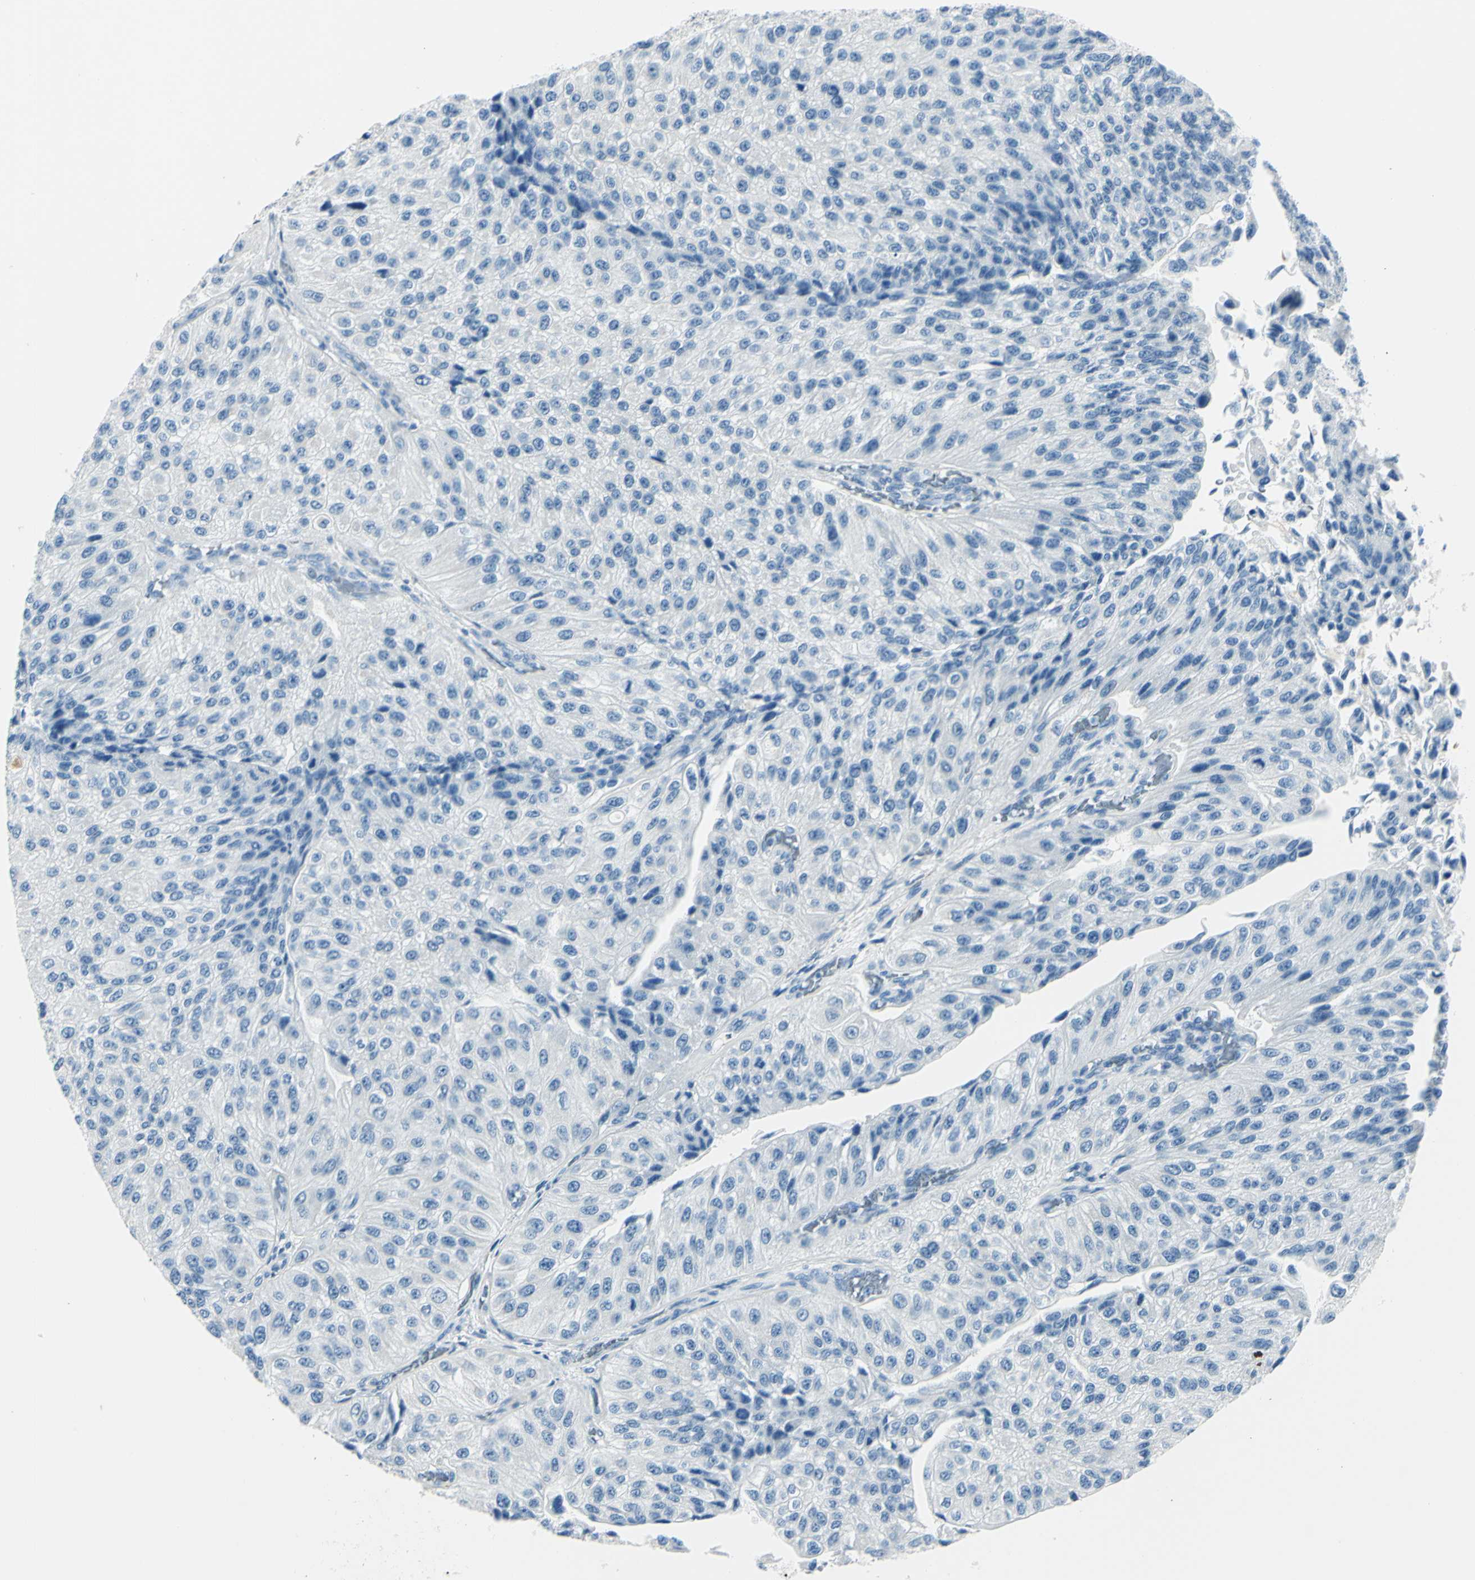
{"staining": {"intensity": "negative", "quantity": "none", "location": "none"}, "tissue": "urothelial cancer", "cell_type": "Tumor cells", "image_type": "cancer", "snomed": [{"axis": "morphology", "description": "Urothelial carcinoma, High grade"}, {"axis": "topography", "description": "Kidney"}, {"axis": "topography", "description": "Urinary bladder"}], "caption": "Protein analysis of urothelial cancer displays no significant expression in tumor cells. The staining is performed using DAB brown chromogen with nuclei counter-stained in using hematoxylin.", "gene": "CDH15", "patient": {"sex": "male", "age": 77}}